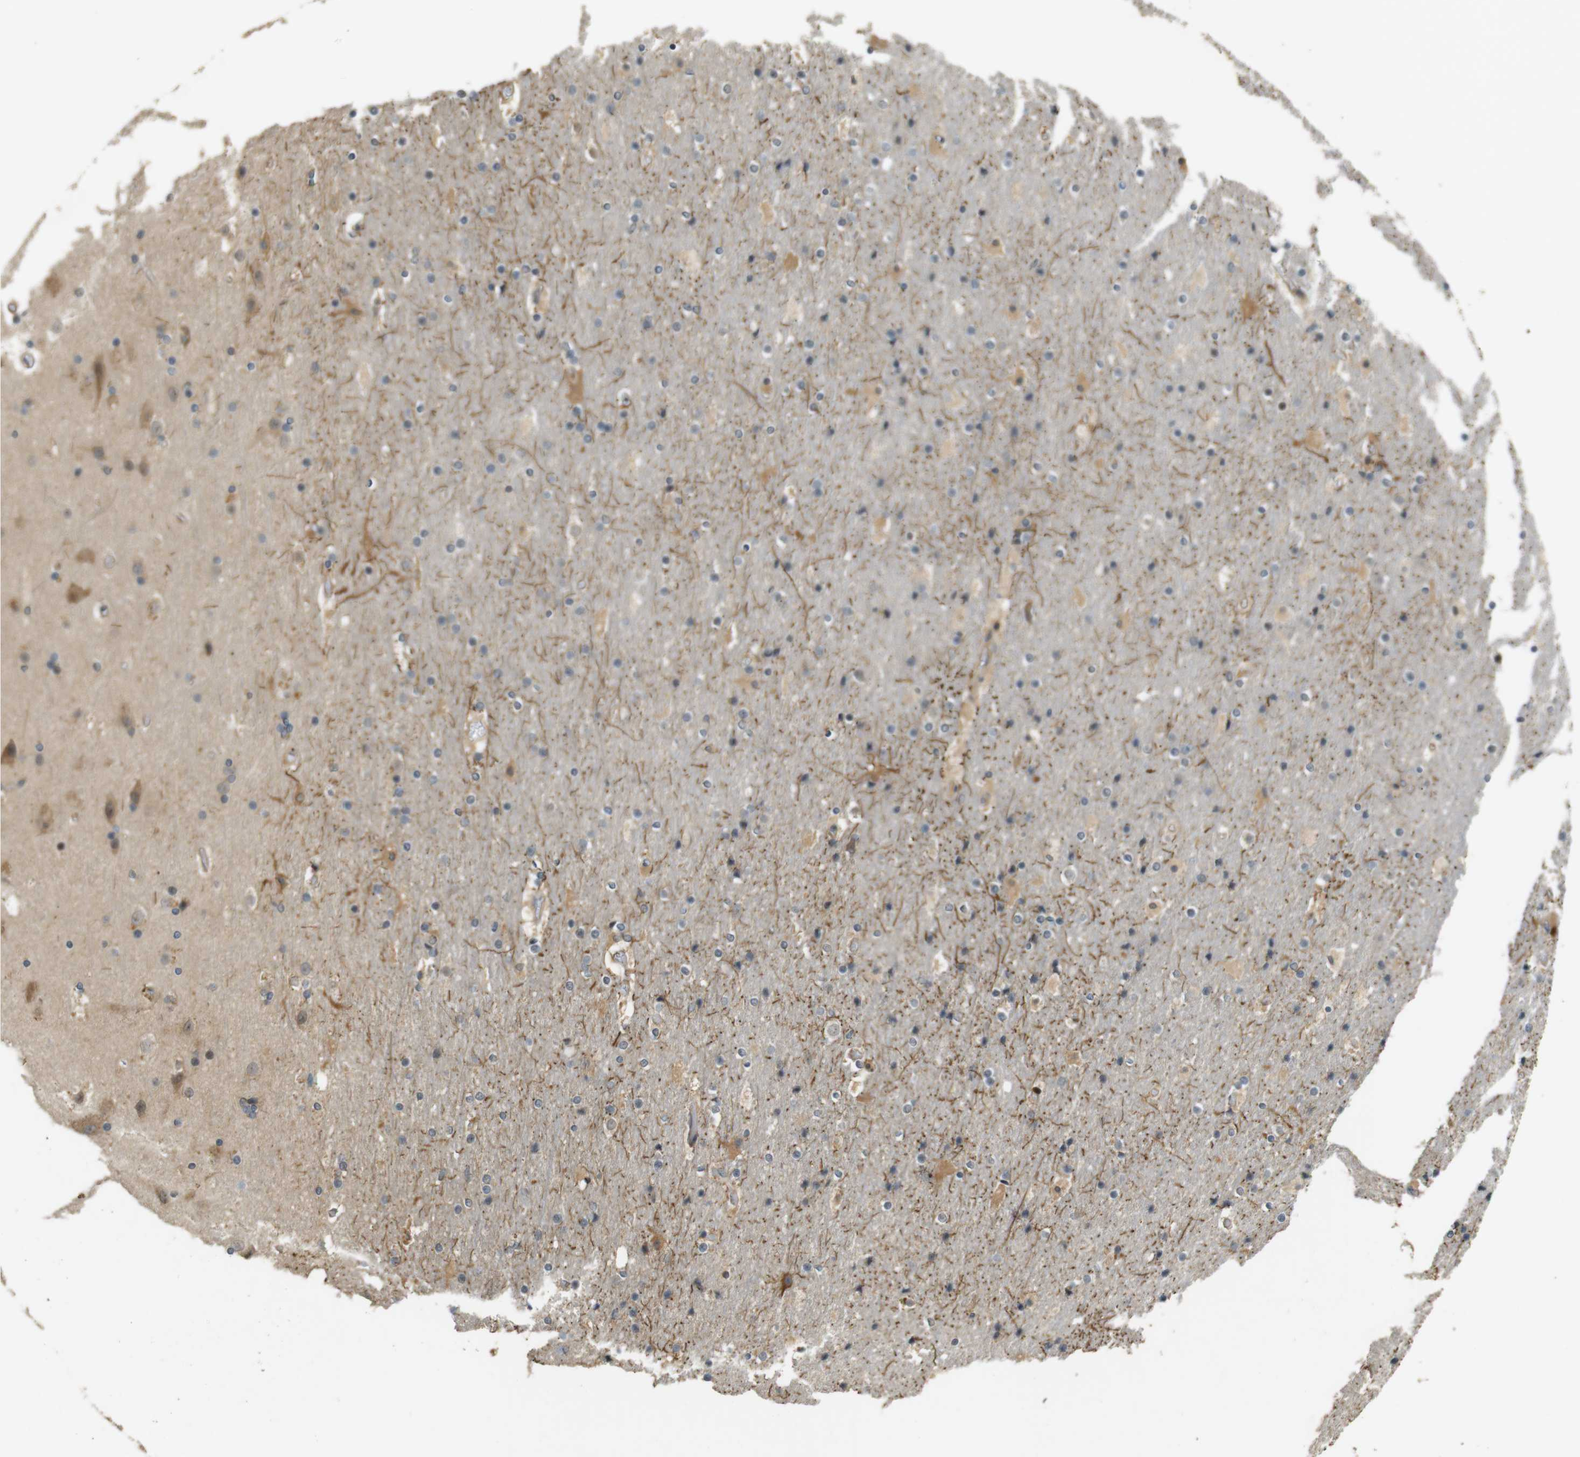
{"staining": {"intensity": "negative", "quantity": "none", "location": "none"}, "tissue": "cerebral cortex", "cell_type": "Endothelial cells", "image_type": "normal", "snomed": [{"axis": "morphology", "description": "Normal tissue, NOS"}, {"axis": "topography", "description": "Cerebral cortex"}], "caption": "Histopathology image shows no significant protein expression in endothelial cells of unremarkable cerebral cortex.", "gene": "TMX3", "patient": {"sex": "male", "age": 57}}